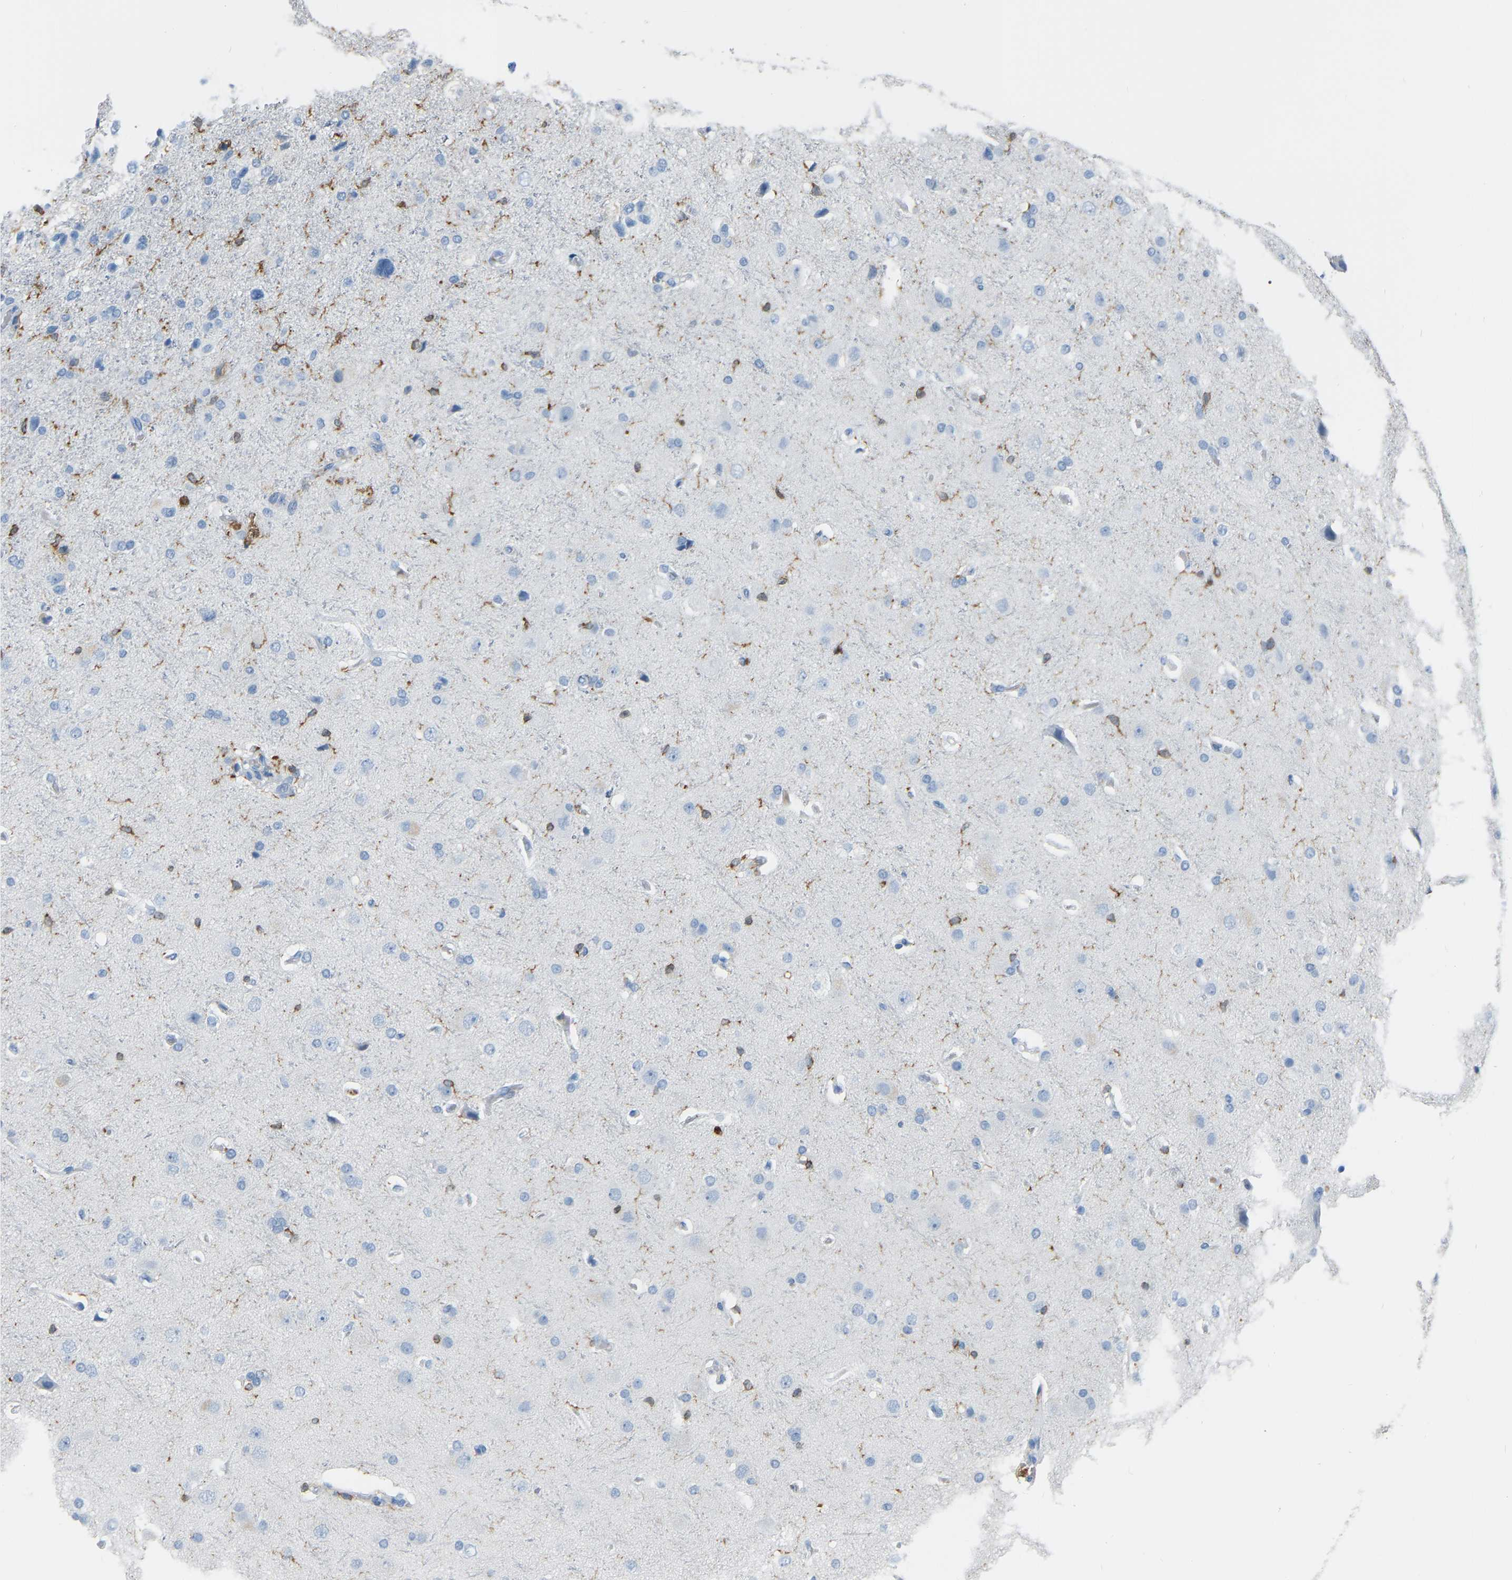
{"staining": {"intensity": "negative", "quantity": "none", "location": "none"}, "tissue": "glioma", "cell_type": "Tumor cells", "image_type": "cancer", "snomed": [{"axis": "morphology", "description": "Glioma, malignant, High grade"}, {"axis": "topography", "description": "Brain"}], "caption": "Glioma was stained to show a protein in brown. There is no significant expression in tumor cells.", "gene": "ARHGAP45", "patient": {"sex": "female", "age": 58}}